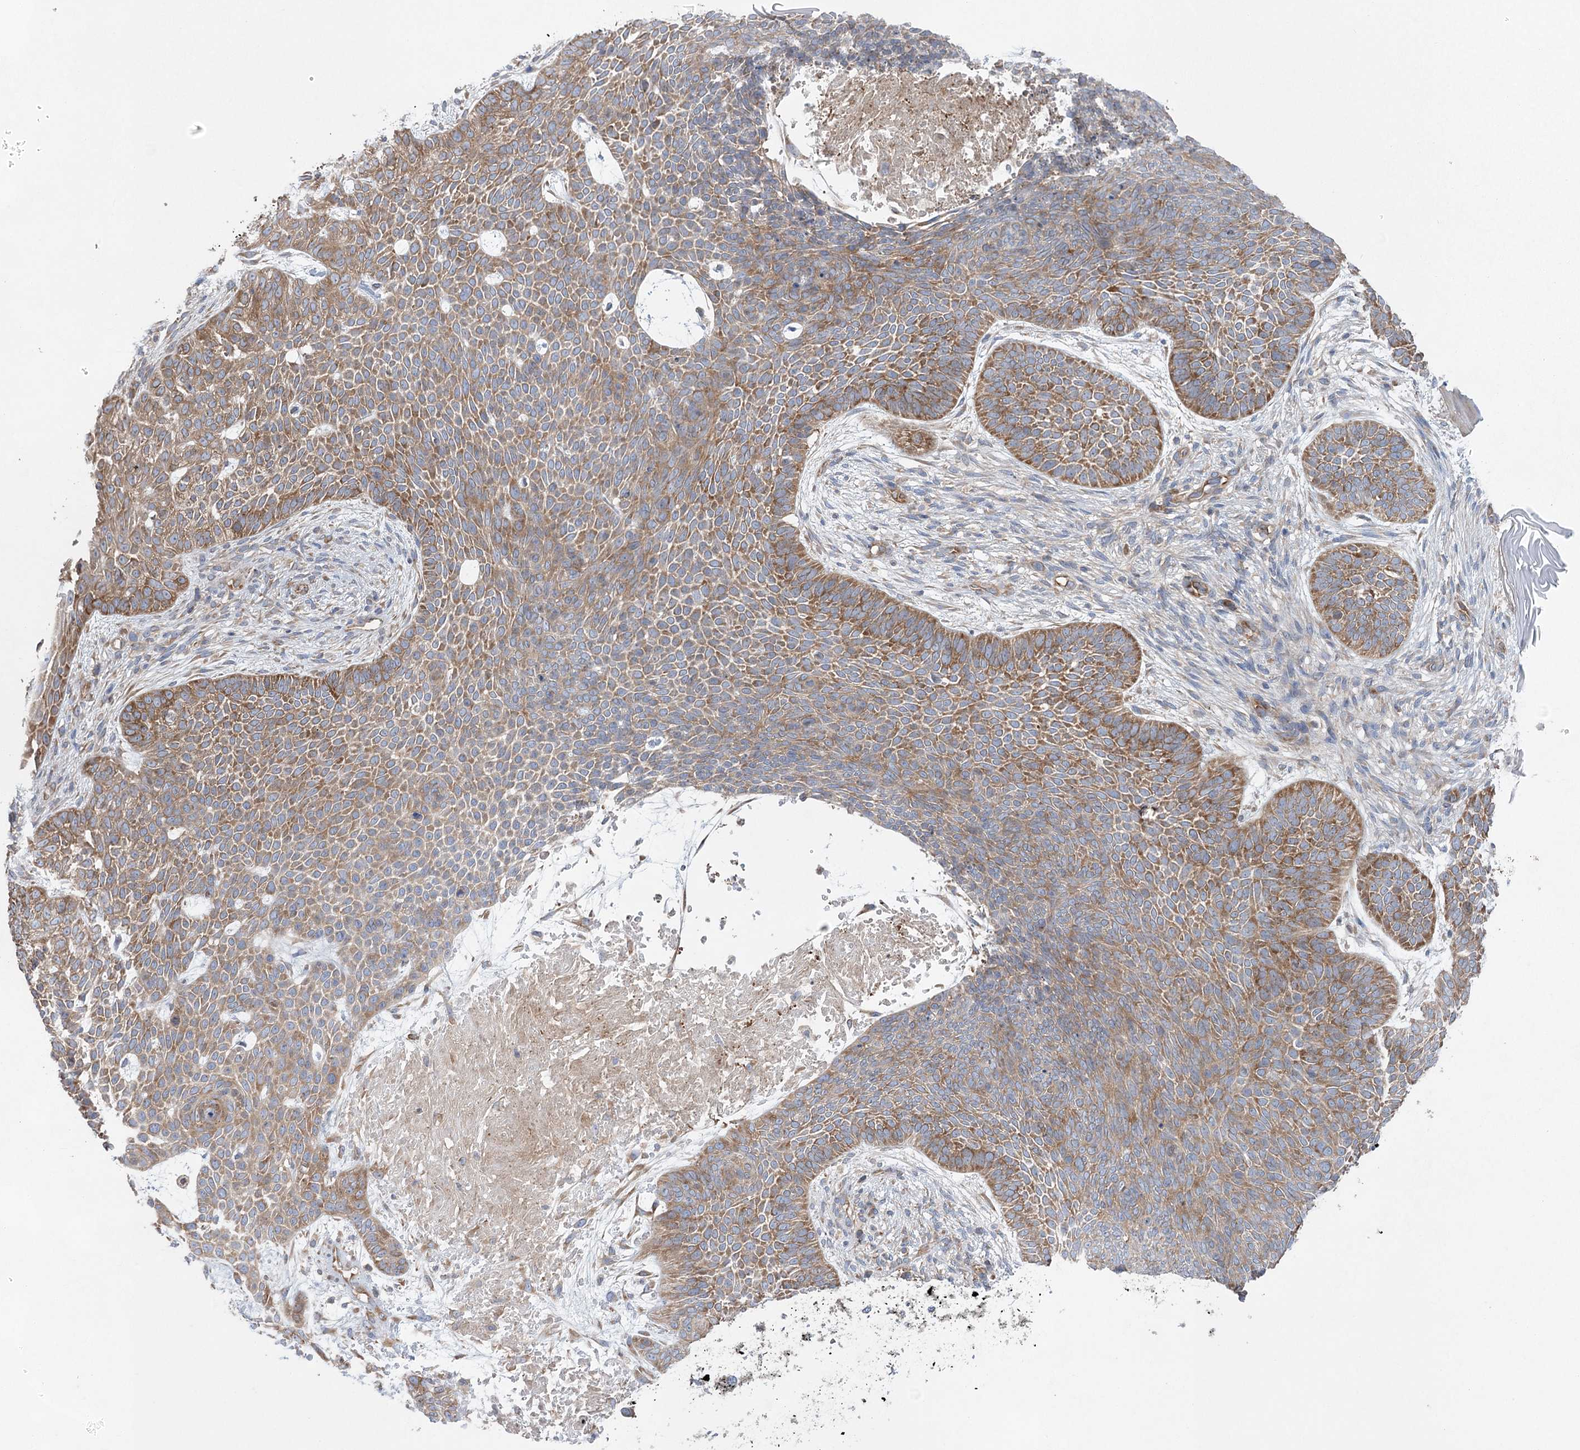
{"staining": {"intensity": "strong", "quantity": ">75%", "location": "cytoplasmic/membranous"}, "tissue": "skin cancer", "cell_type": "Tumor cells", "image_type": "cancer", "snomed": [{"axis": "morphology", "description": "Basal cell carcinoma"}, {"axis": "topography", "description": "Skin"}], "caption": "The immunohistochemical stain labels strong cytoplasmic/membranous positivity in tumor cells of skin cancer tissue.", "gene": "EIF3A", "patient": {"sex": "male", "age": 85}}